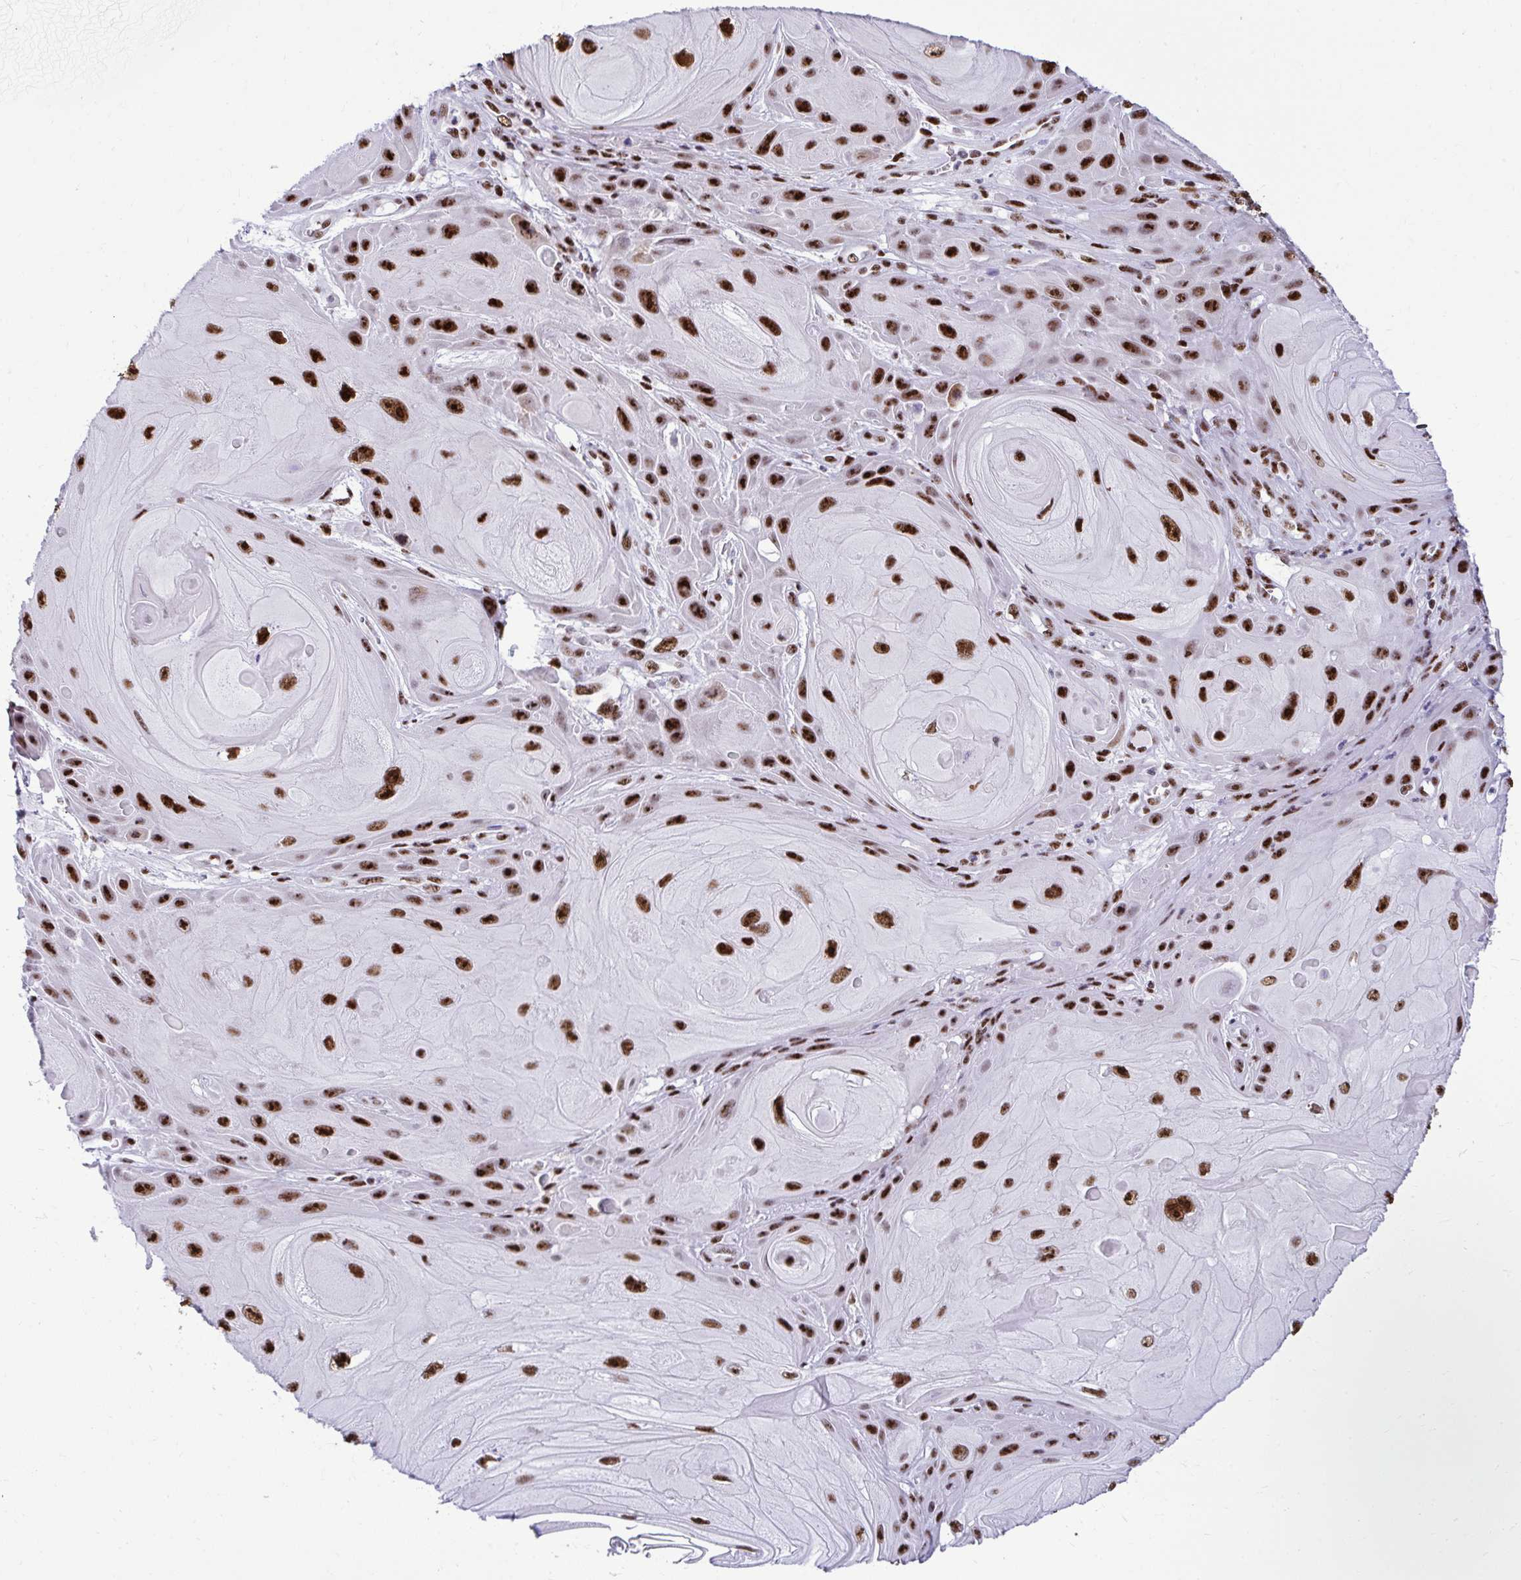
{"staining": {"intensity": "strong", "quantity": ">75%", "location": "nuclear"}, "tissue": "skin cancer", "cell_type": "Tumor cells", "image_type": "cancer", "snomed": [{"axis": "morphology", "description": "Squamous cell carcinoma, NOS"}, {"axis": "topography", "description": "Skin"}], "caption": "The photomicrograph exhibits immunohistochemical staining of skin squamous cell carcinoma. There is strong nuclear expression is seen in approximately >75% of tumor cells.", "gene": "PELP1", "patient": {"sex": "female", "age": 94}}